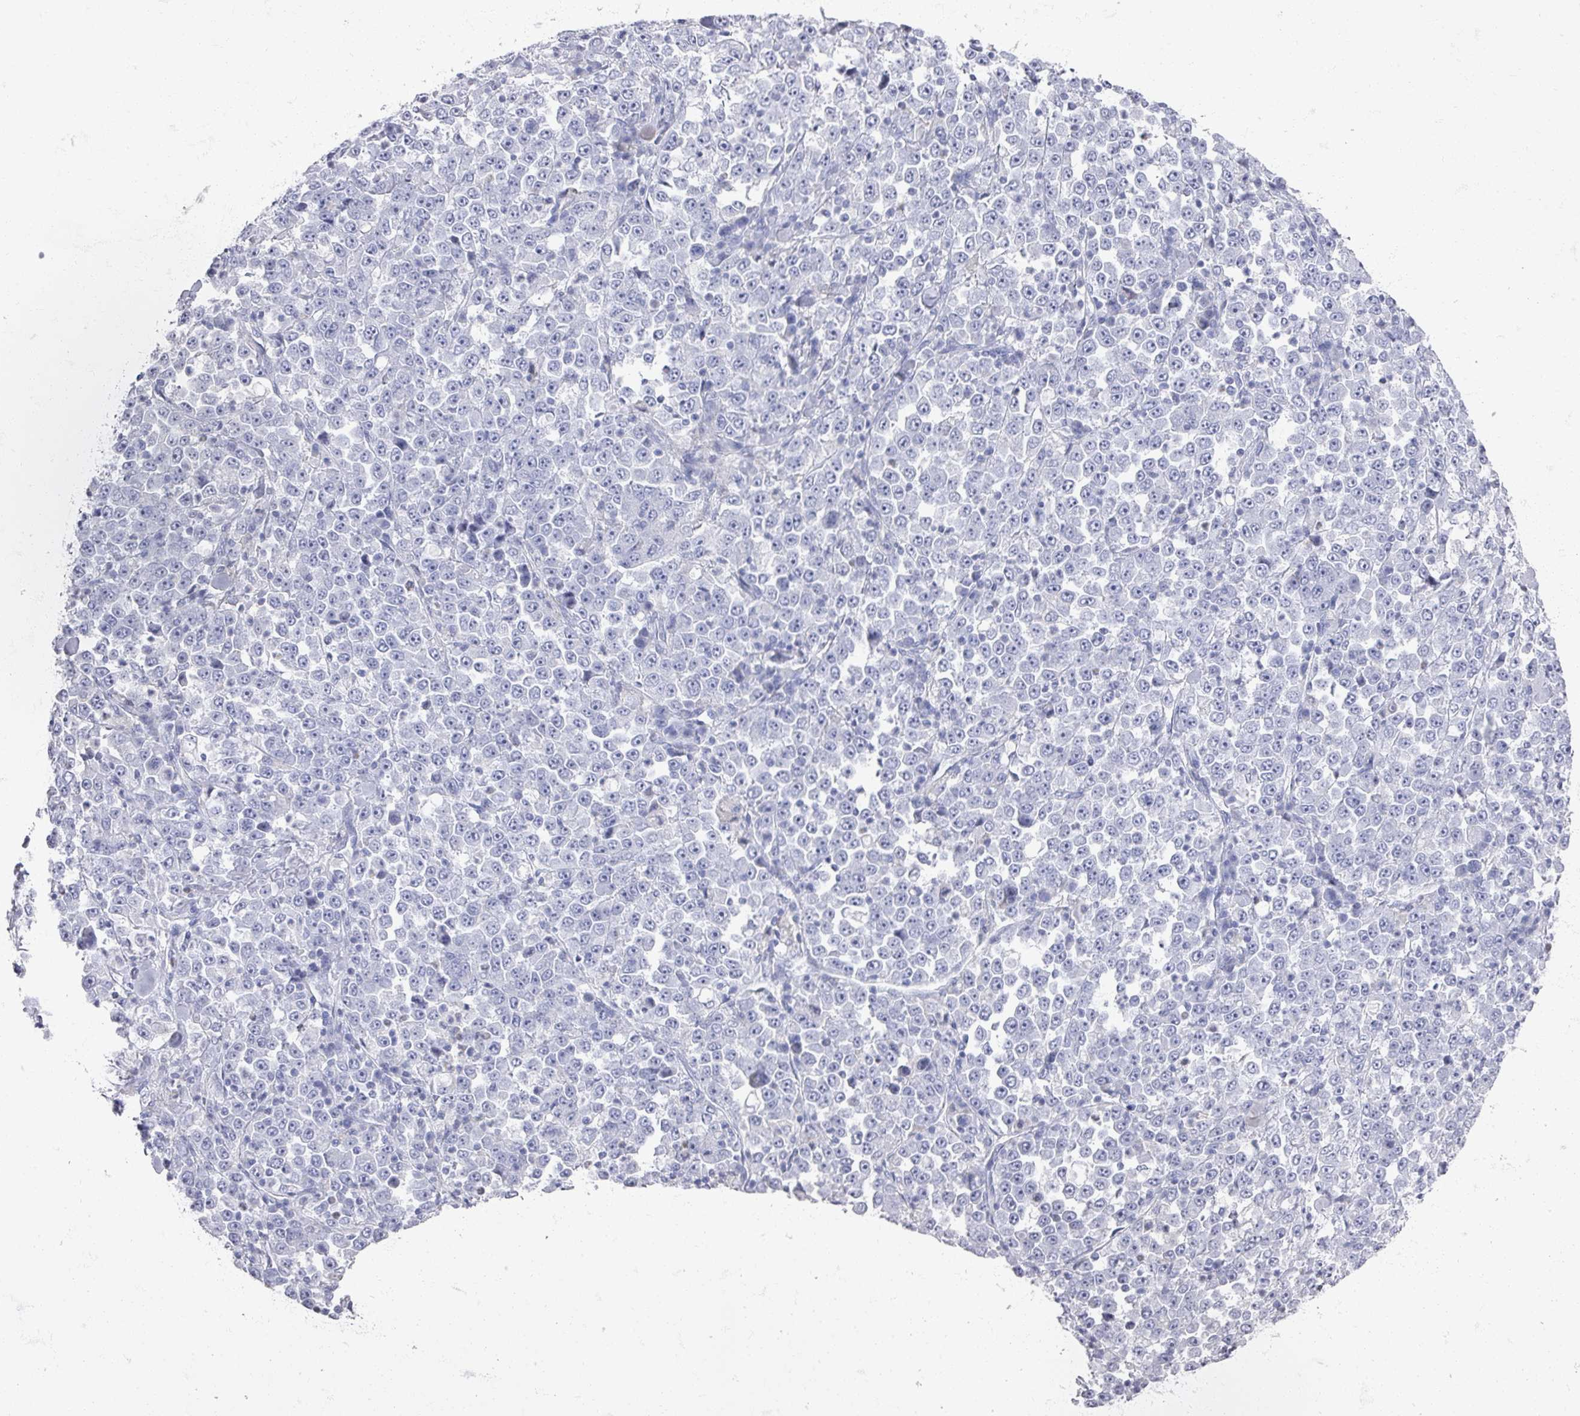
{"staining": {"intensity": "negative", "quantity": "none", "location": "none"}, "tissue": "stomach cancer", "cell_type": "Tumor cells", "image_type": "cancer", "snomed": [{"axis": "morphology", "description": "Normal tissue, NOS"}, {"axis": "morphology", "description": "Adenocarcinoma, NOS"}, {"axis": "topography", "description": "Stomach, upper"}, {"axis": "topography", "description": "Stomach"}], "caption": "This is a photomicrograph of IHC staining of adenocarcinoma (stomach), which shows no positivity in tumor cells.", "gene": "OMG", "patient": {"sex": "male", "age": 59}}